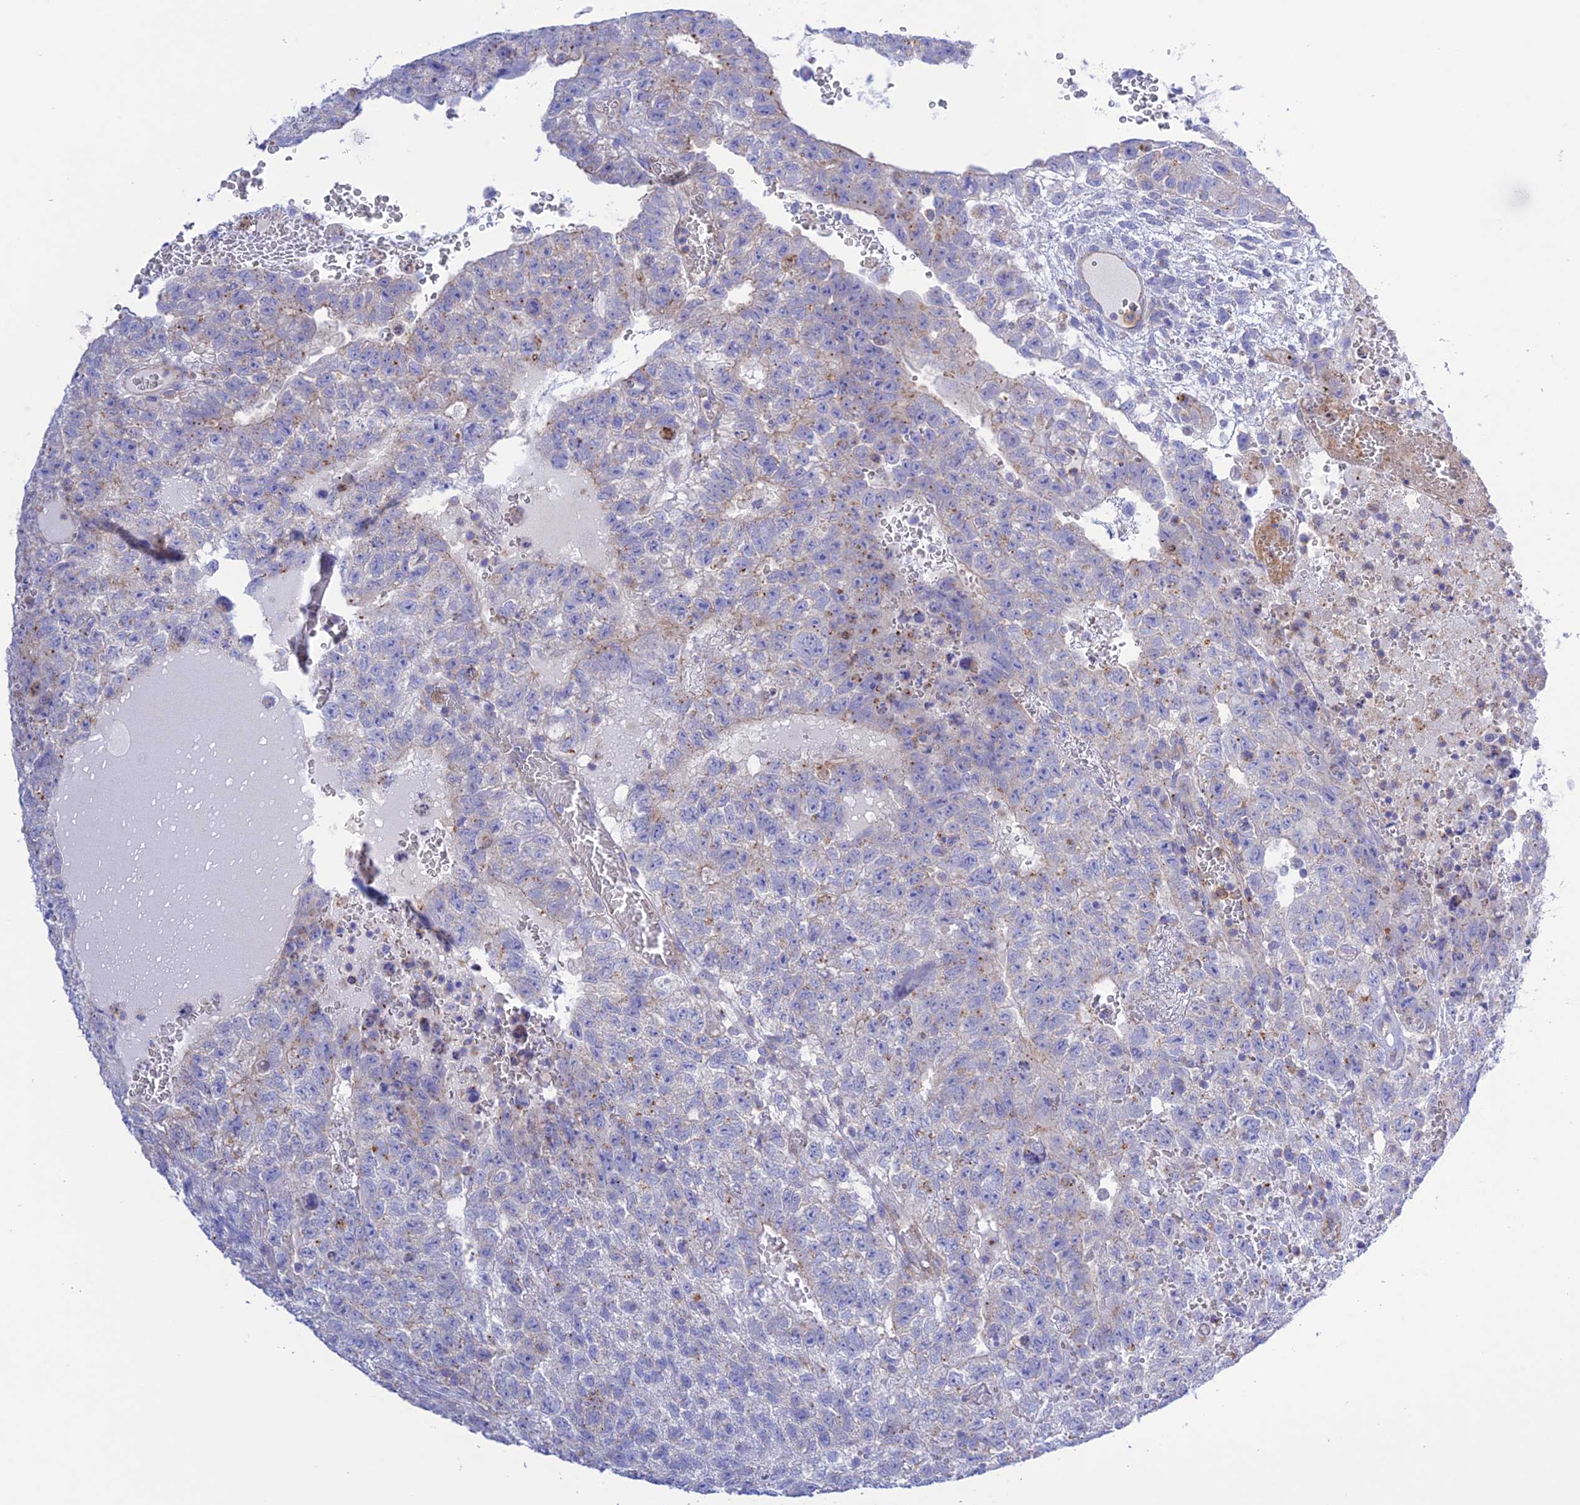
{"staining": {"intensity": "negative", "quantity": "none", "location": "none"}, "tissue": "testis cancer", "cell_type": "Tumor cells", "image_type": "cancer", "snomed": [{"axis": "morphology", "description": "Carcinoma, Embryonal, NOS"}, {"axis": "topography", "description": "Testis"}], "caption": "This is an immunohistochemistry histopathology image of testis cancer. There is no positivity in tumor cells.", "gene": "CHSY3", "patient": {"sex": "male", "age": 26}}